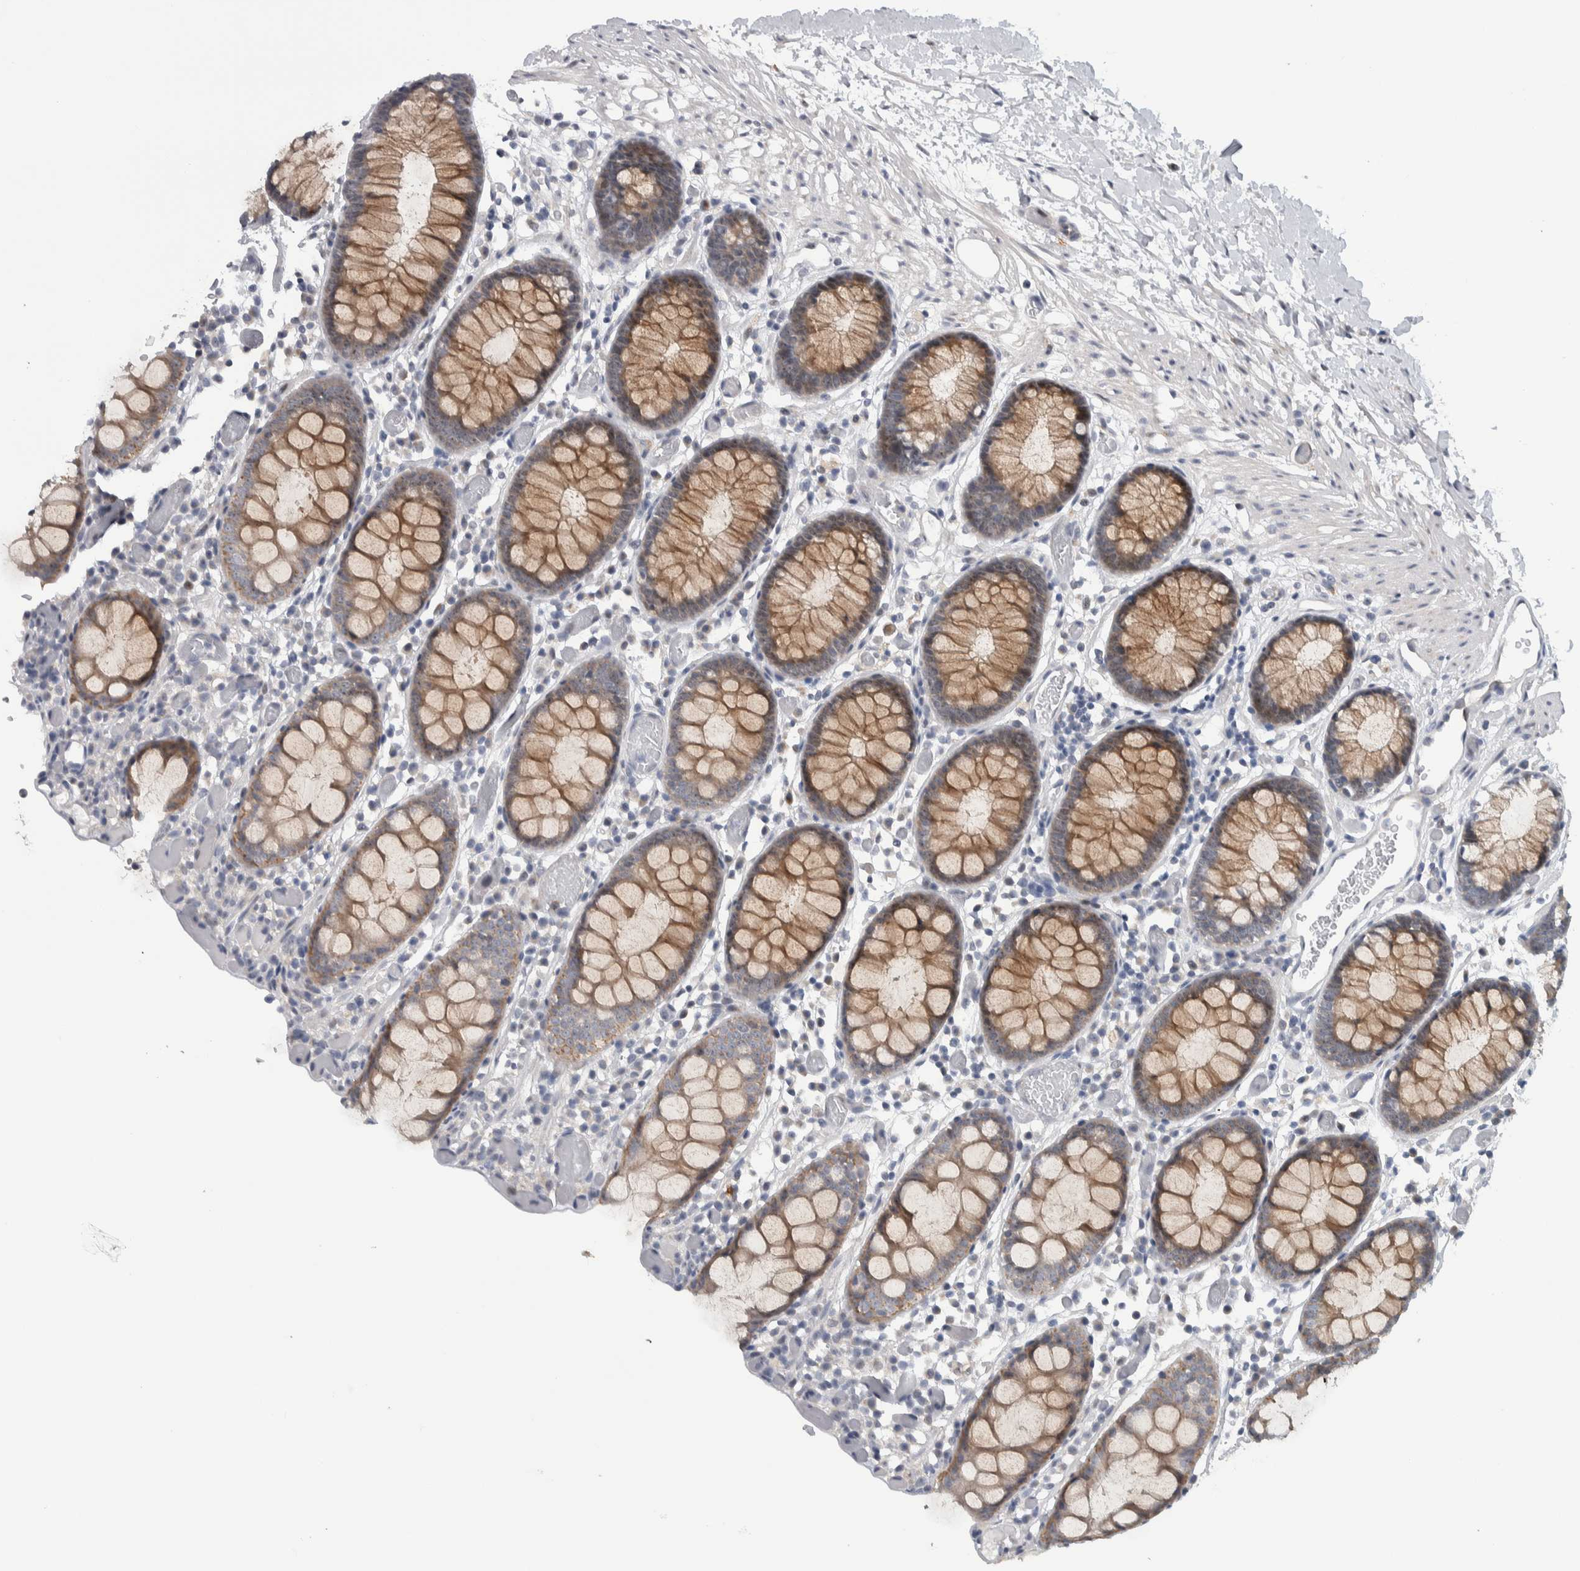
{"staining": {"intensity": "negative", "quantity": "none", "location": "none"}, "tissue": "colon", "cell_type": "Endothelial cells", "image_type": "normal", "snomed": [{"axis": "morphology", "description": "Normal tissue, NOS"}, {"axis": "topography", "description": "Colon"}], "caption": "A high-resolution image shows immunohistochemistry staining of unremarkable colon, which demonstrates no significant staining in endothelial cells.", "gene": "PRRG4", "patient": {"sex": "male", "age": 14}}